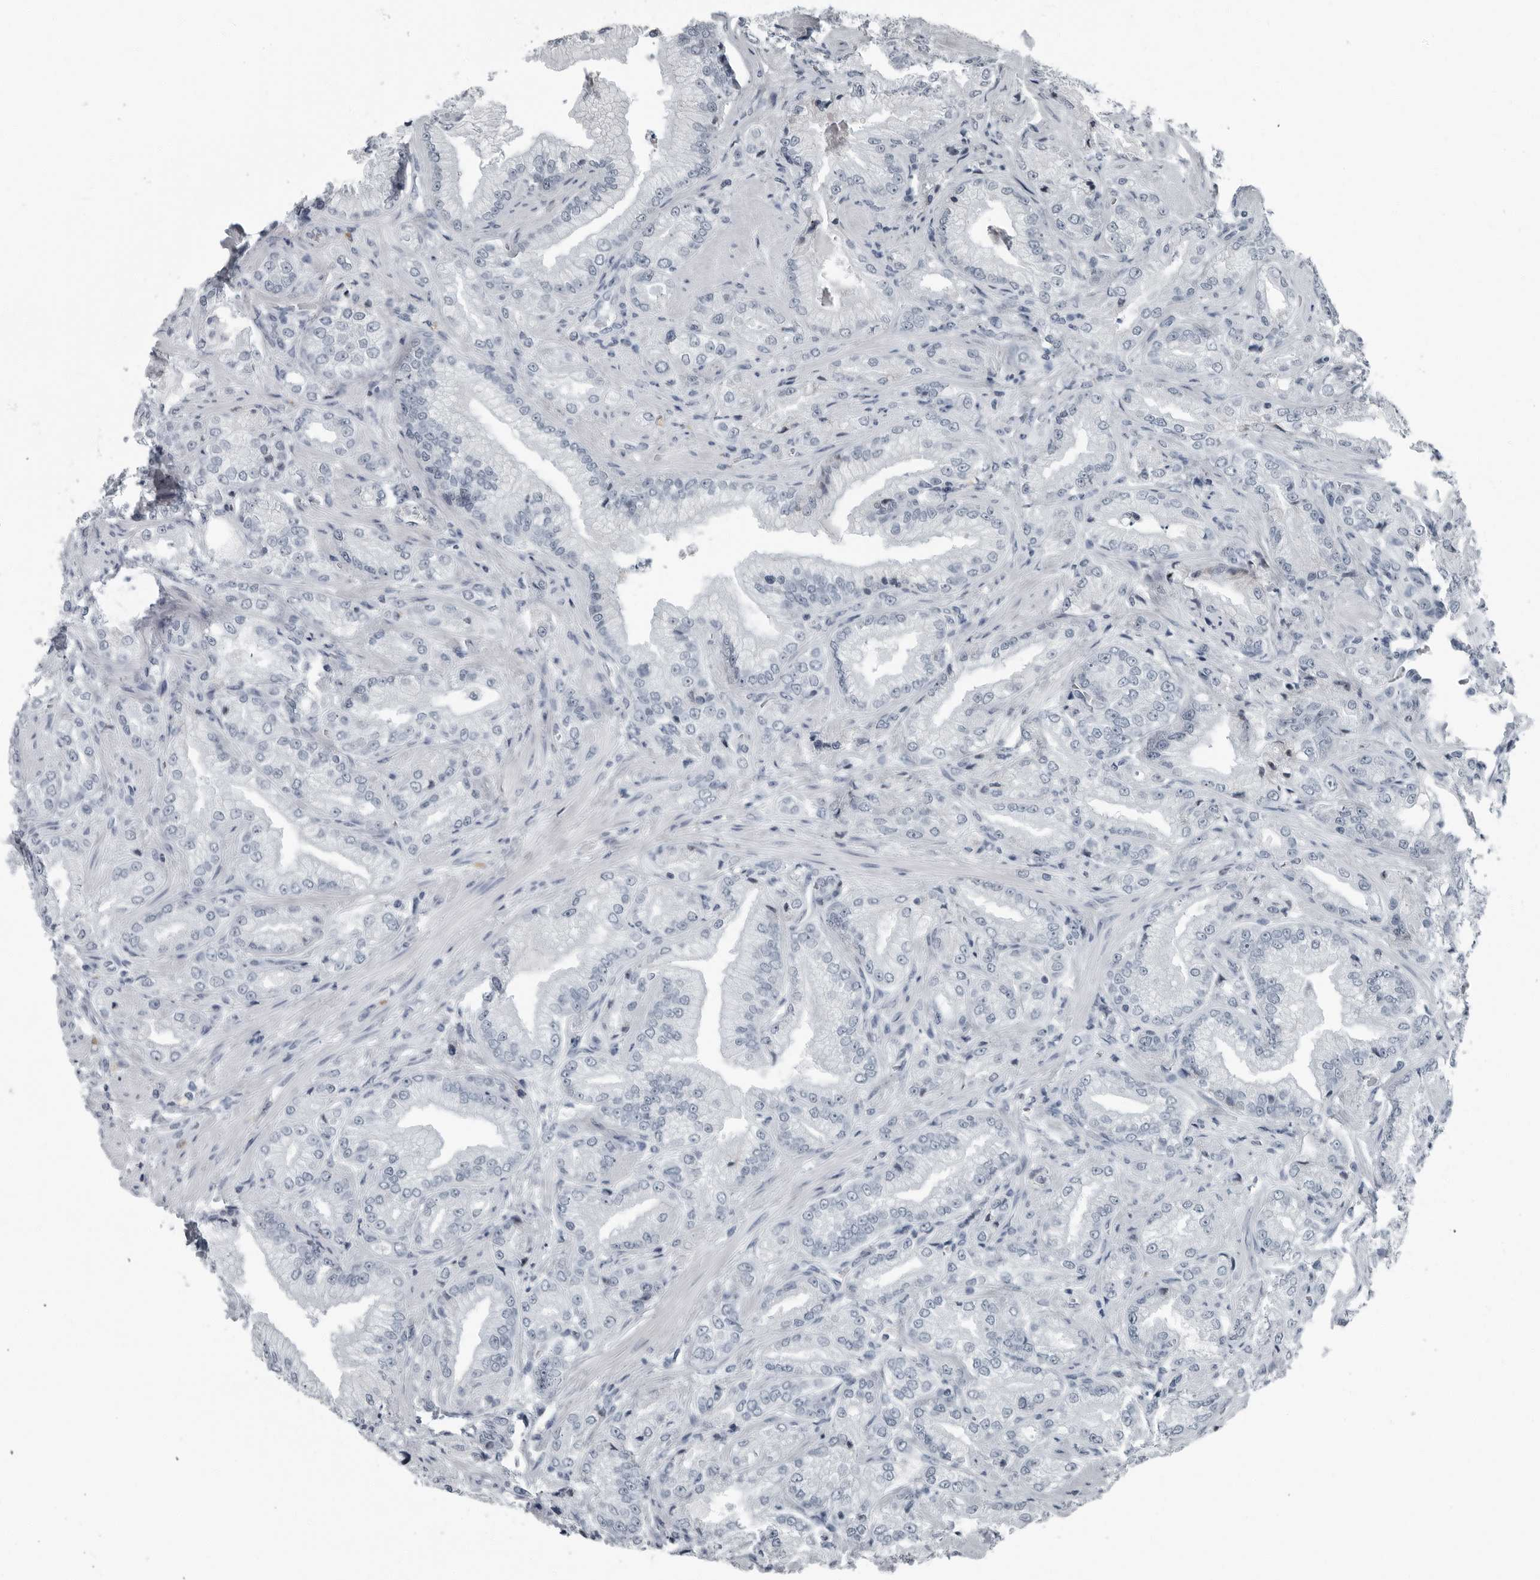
{"staining": {"intensity": "negative", "quantity": "none", "location": "none"}, "tissue": "prostate cancer", "cell_type": "Tumor cells", "image_type": "cancer", "snomed": [{"axis": "morphology", "description": "Adenocarcinoma, Low grade"}, {"axis": "topography", "description": "Prostate"}], "caption": "Adenocarcinoma (low-grade) (prostate) stained for a protein using immunohistochemistry demonstrates no staining tumor cells.", "gene": "PDCD11", "patient": {"sex": "male", "age": 62}}